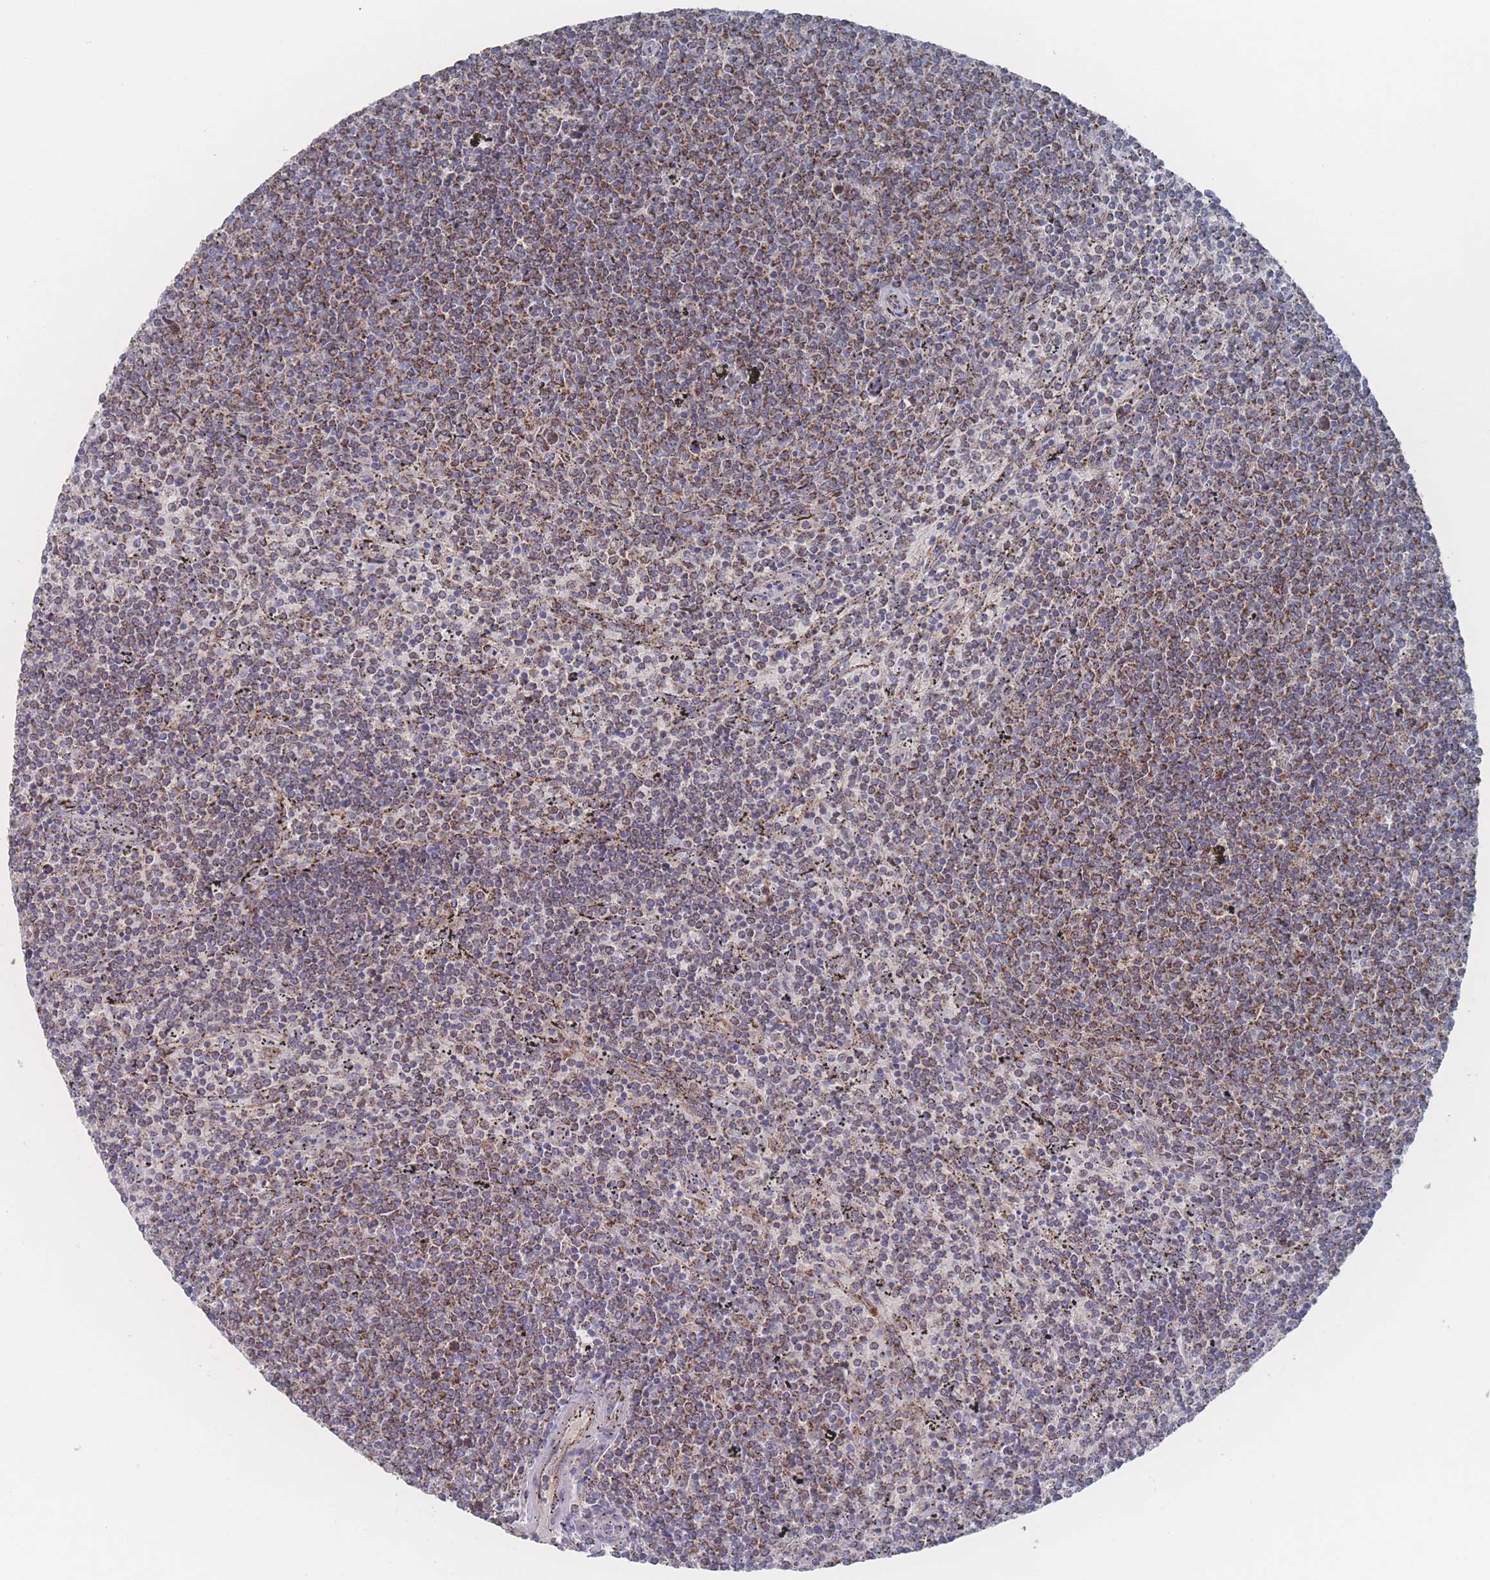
{"staining": {"intensity": "moderate", "quantity": "25%-75%", "location": "cytoplasmic/membranous"}, "tissue": "lymphoma", "cell_type": "Tumor cells", "image_type": "cancer", "snomed": [{"axis": "morphology", "description": "Malignant lymphoma, non-Hodgkin's type, Low grade"}, {"axis": "topography", "description": "Spleen"}], "caption": "High-power microscopy captured an immunohistochemistry histopathology image of lymphoma, revealing moderate cytoplasmic/membranous positivity in about 25%-75% of tumor cells. Nuclei are stained in blue.", "gene": "PEX14", "patient": {"sex": "female", "age": 50}}